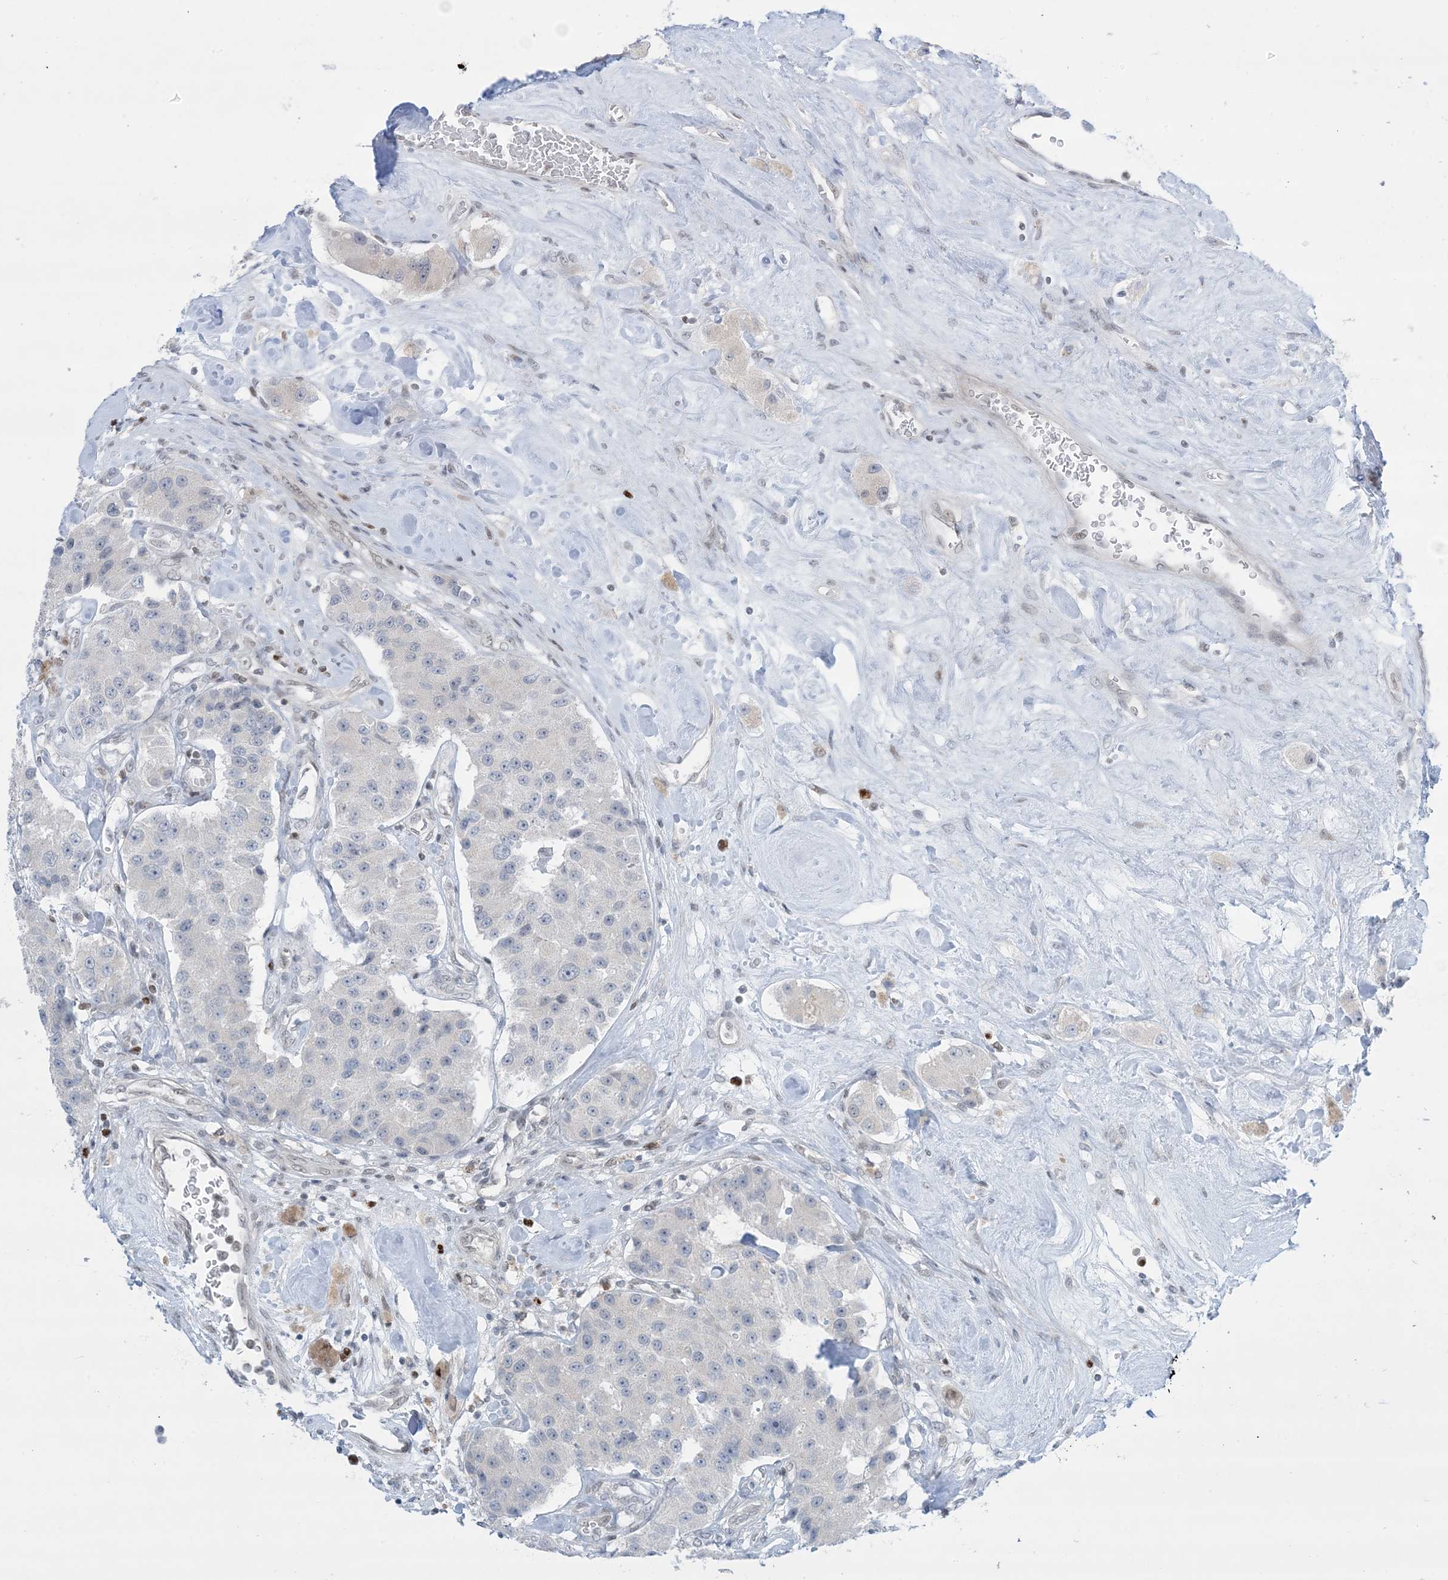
{"staining": {"intensity": "negative", "quantity": "none", "location": "none"}, "tissue": "carcinoid", "cell_type": "Tumor cells", "image_type": "cancer", "snomed": [{"axis": "morphology", "description": "Carcinoid, malignant, NOS"}, {"axis": "topography", "description": "Pancreas"}], "caption": "Tumor cells show no significant protein staining in carcinoid.", "gene": "TFPT", "patient": {"sex": "male", "age": 41}}